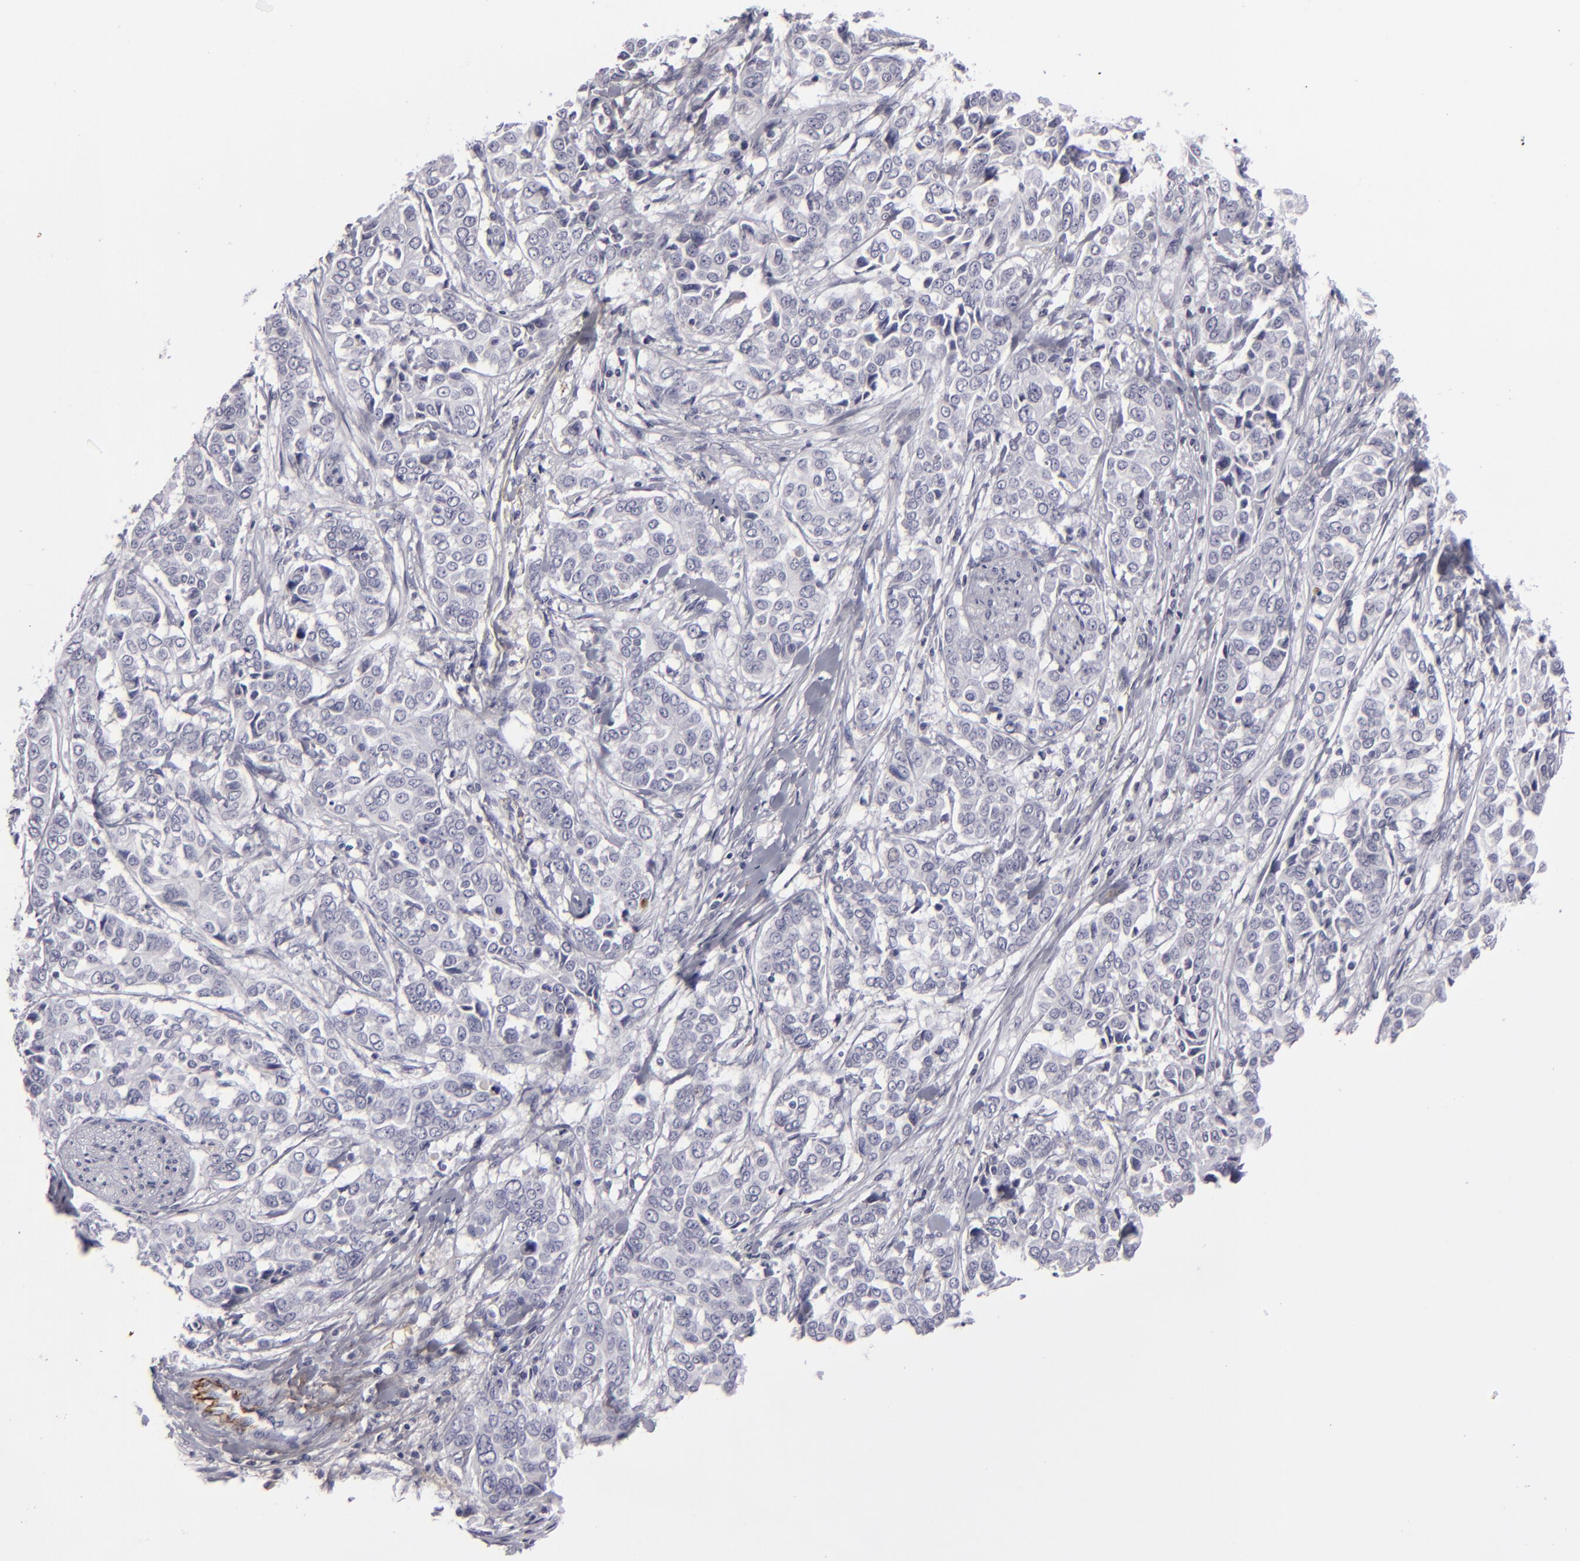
{"staining": {"intensity": "negative", "quantity": "none", "location": "none"}, "tissue": "pancreatic cancer", "cell_type": "Tumor cells", "image_type": "cancer", "snomed": [{"axis": "morphology", "description": "Adenocarcinoma, NOS"}, {"axis": "topography", "description": "Pancreas"}], "caption": "IHC photomicrograph of pancreatic adenocarcinoma stained for a protein (brown), which reveals no expression in tumor cells.", "gene": "C9", "patient": {"sex": "female", "age": 52}}